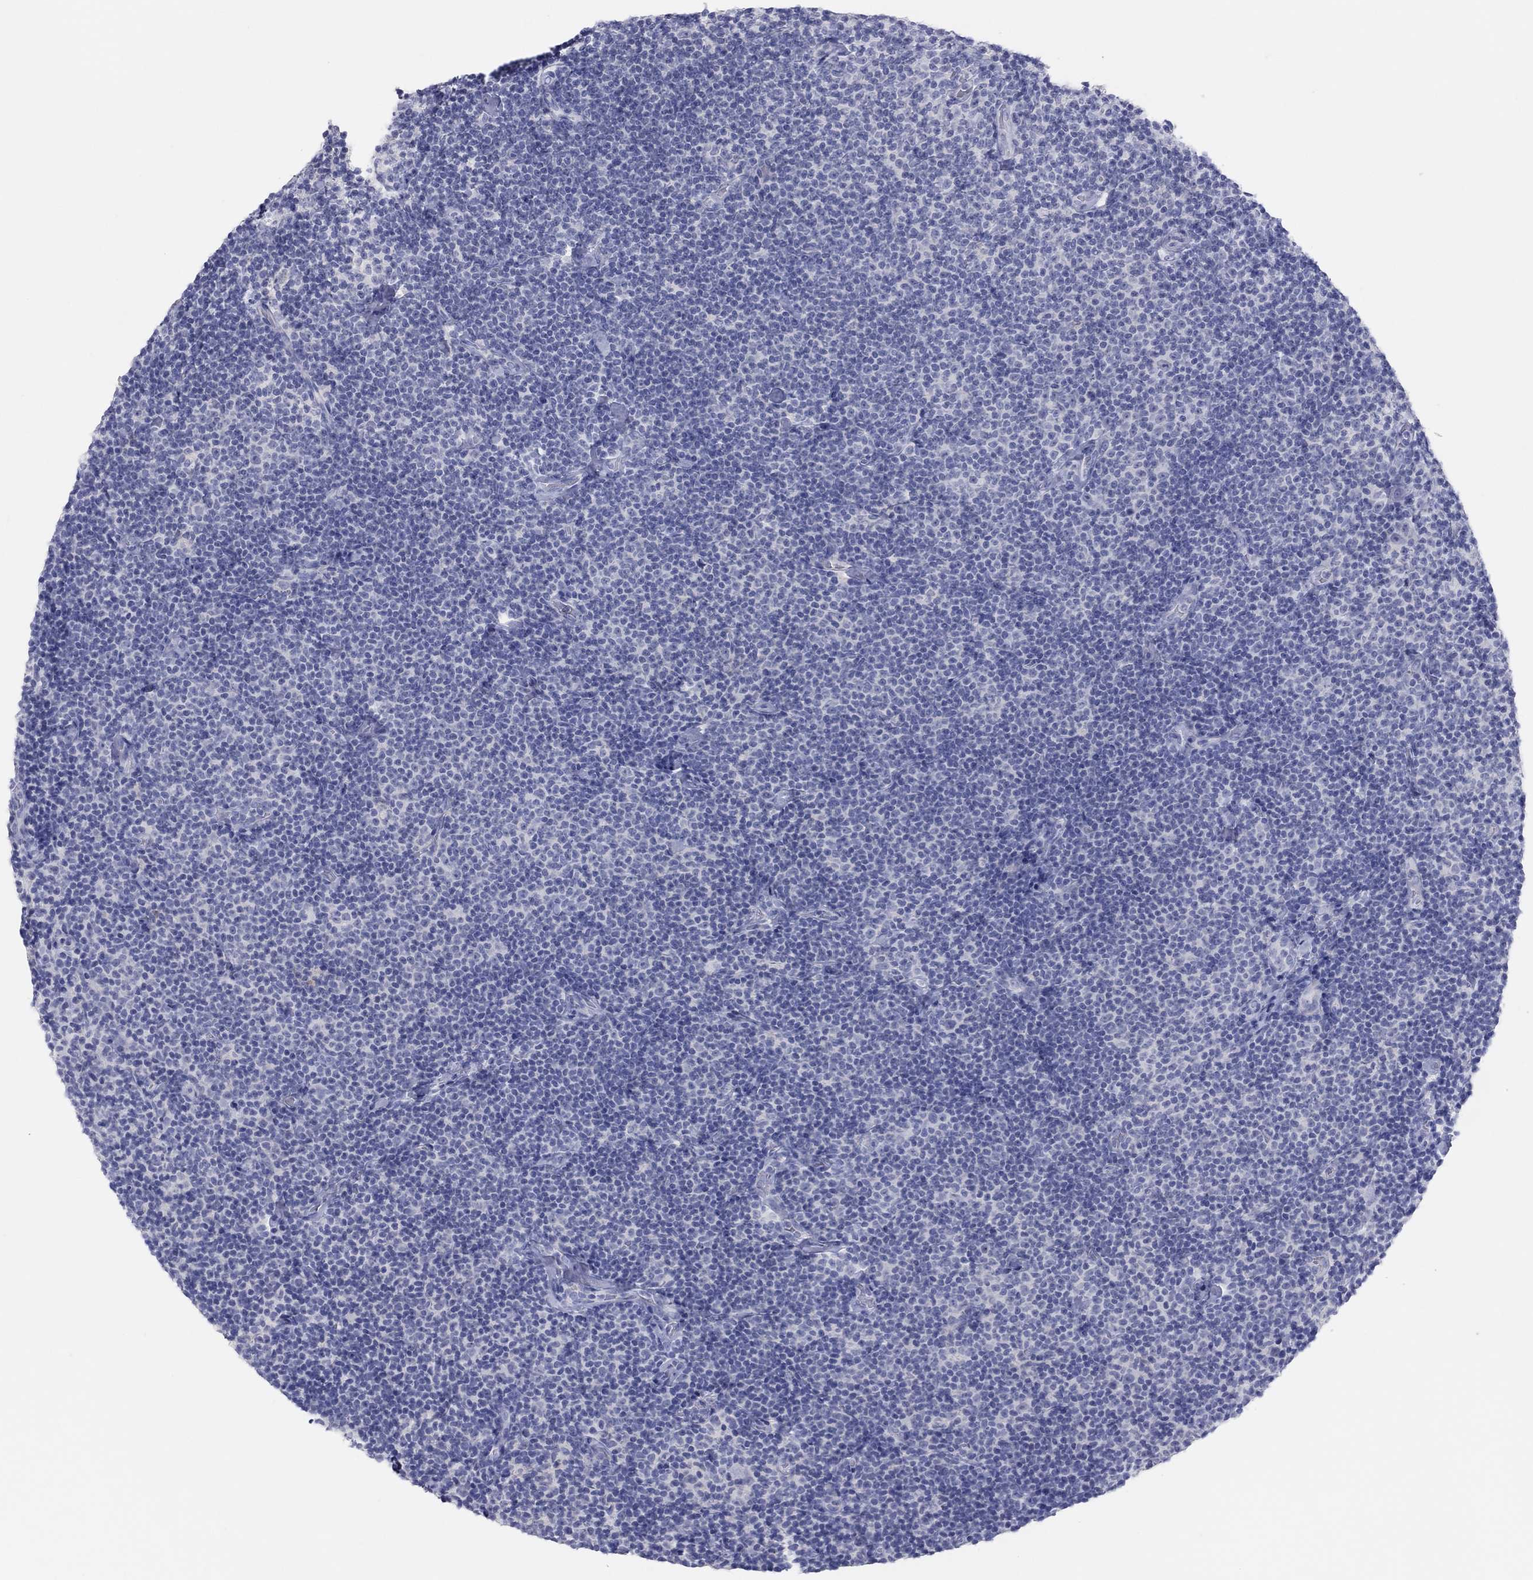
{"staining": {"intensity": "negative", "quantity": "none", "location": "none"}, "tissue": "lymphoma", "cell_type": "Tumor cells", "image_type": "cancer", "snomed": [{"axis": "morphology", "description": "Malignant lymphoma, non-Hodgkin's type, Low grade"}, {"axis": "topography", "description": "Lymph node"}], "caption": "Malignant lymphoma, non-Hodgkin's type (low-grade) stained for a protein using immunohistochemistry (IHC) displays no expression tumor cells.", "gene": "CPNE6", "patient": {"sex": "male", "age": 81}}